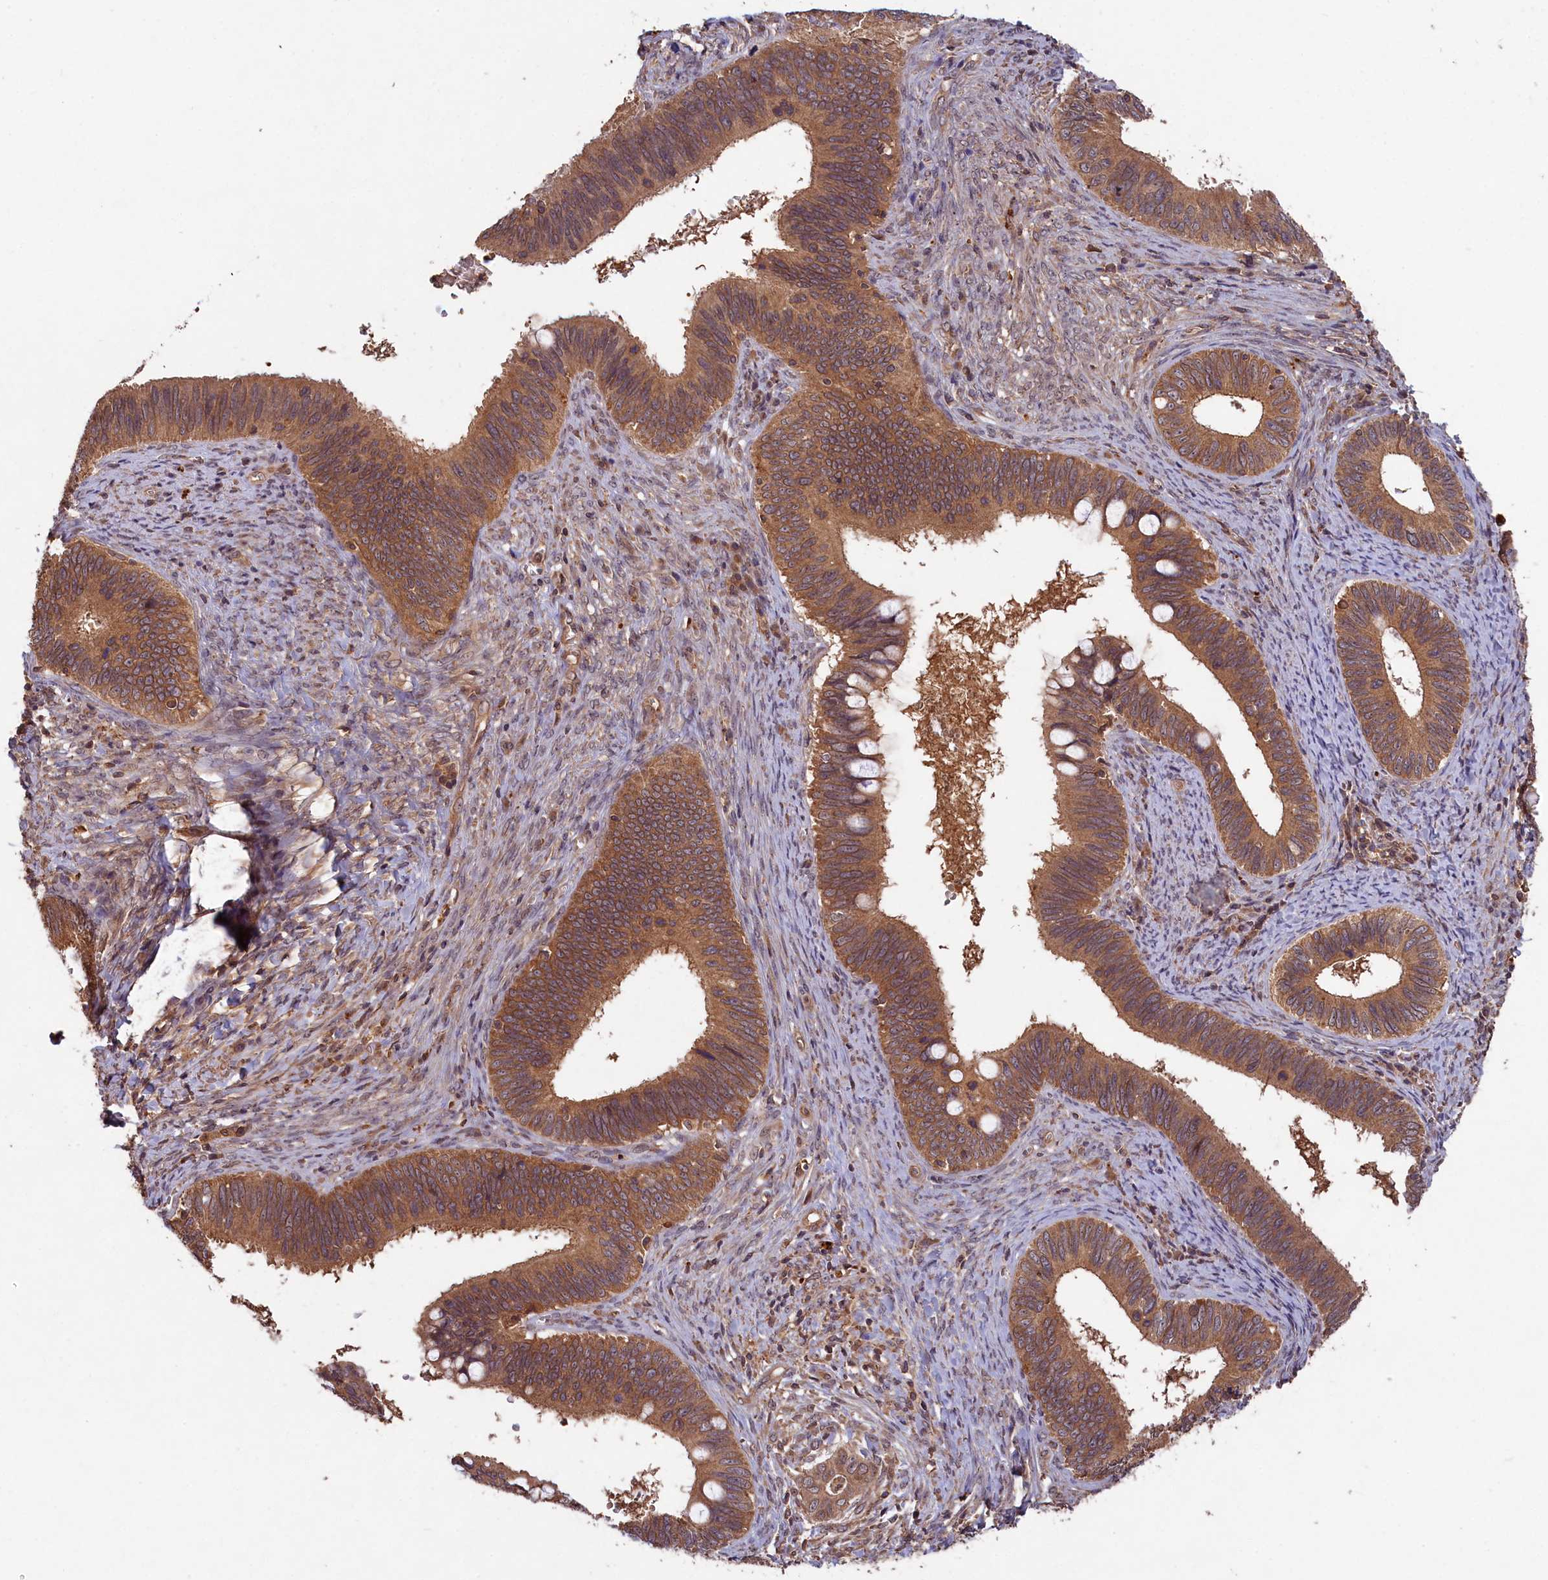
{"staining": {"intensity": "moderate", "quantity": ">75%", "location": "cytoplasmic/membranous"}, "tissue": "cervical cancer", "cell_type": "Tumor cells", "image_type": "cancer", "snomed": [{"axis": "morphology", "description": "Adenocarcinoma, NOS"}, {"axis": "topography", "description": "Cervix"}], "caption": "This is a photomicrograph of immunohistochemistry staining of cervical cancer (adenocarcinoma), which shows moderate staining in the cytoplasmic/membranous of tumor cells.", "gene": "CHAC1", "patient": {"sex": "female", "age": 42}}